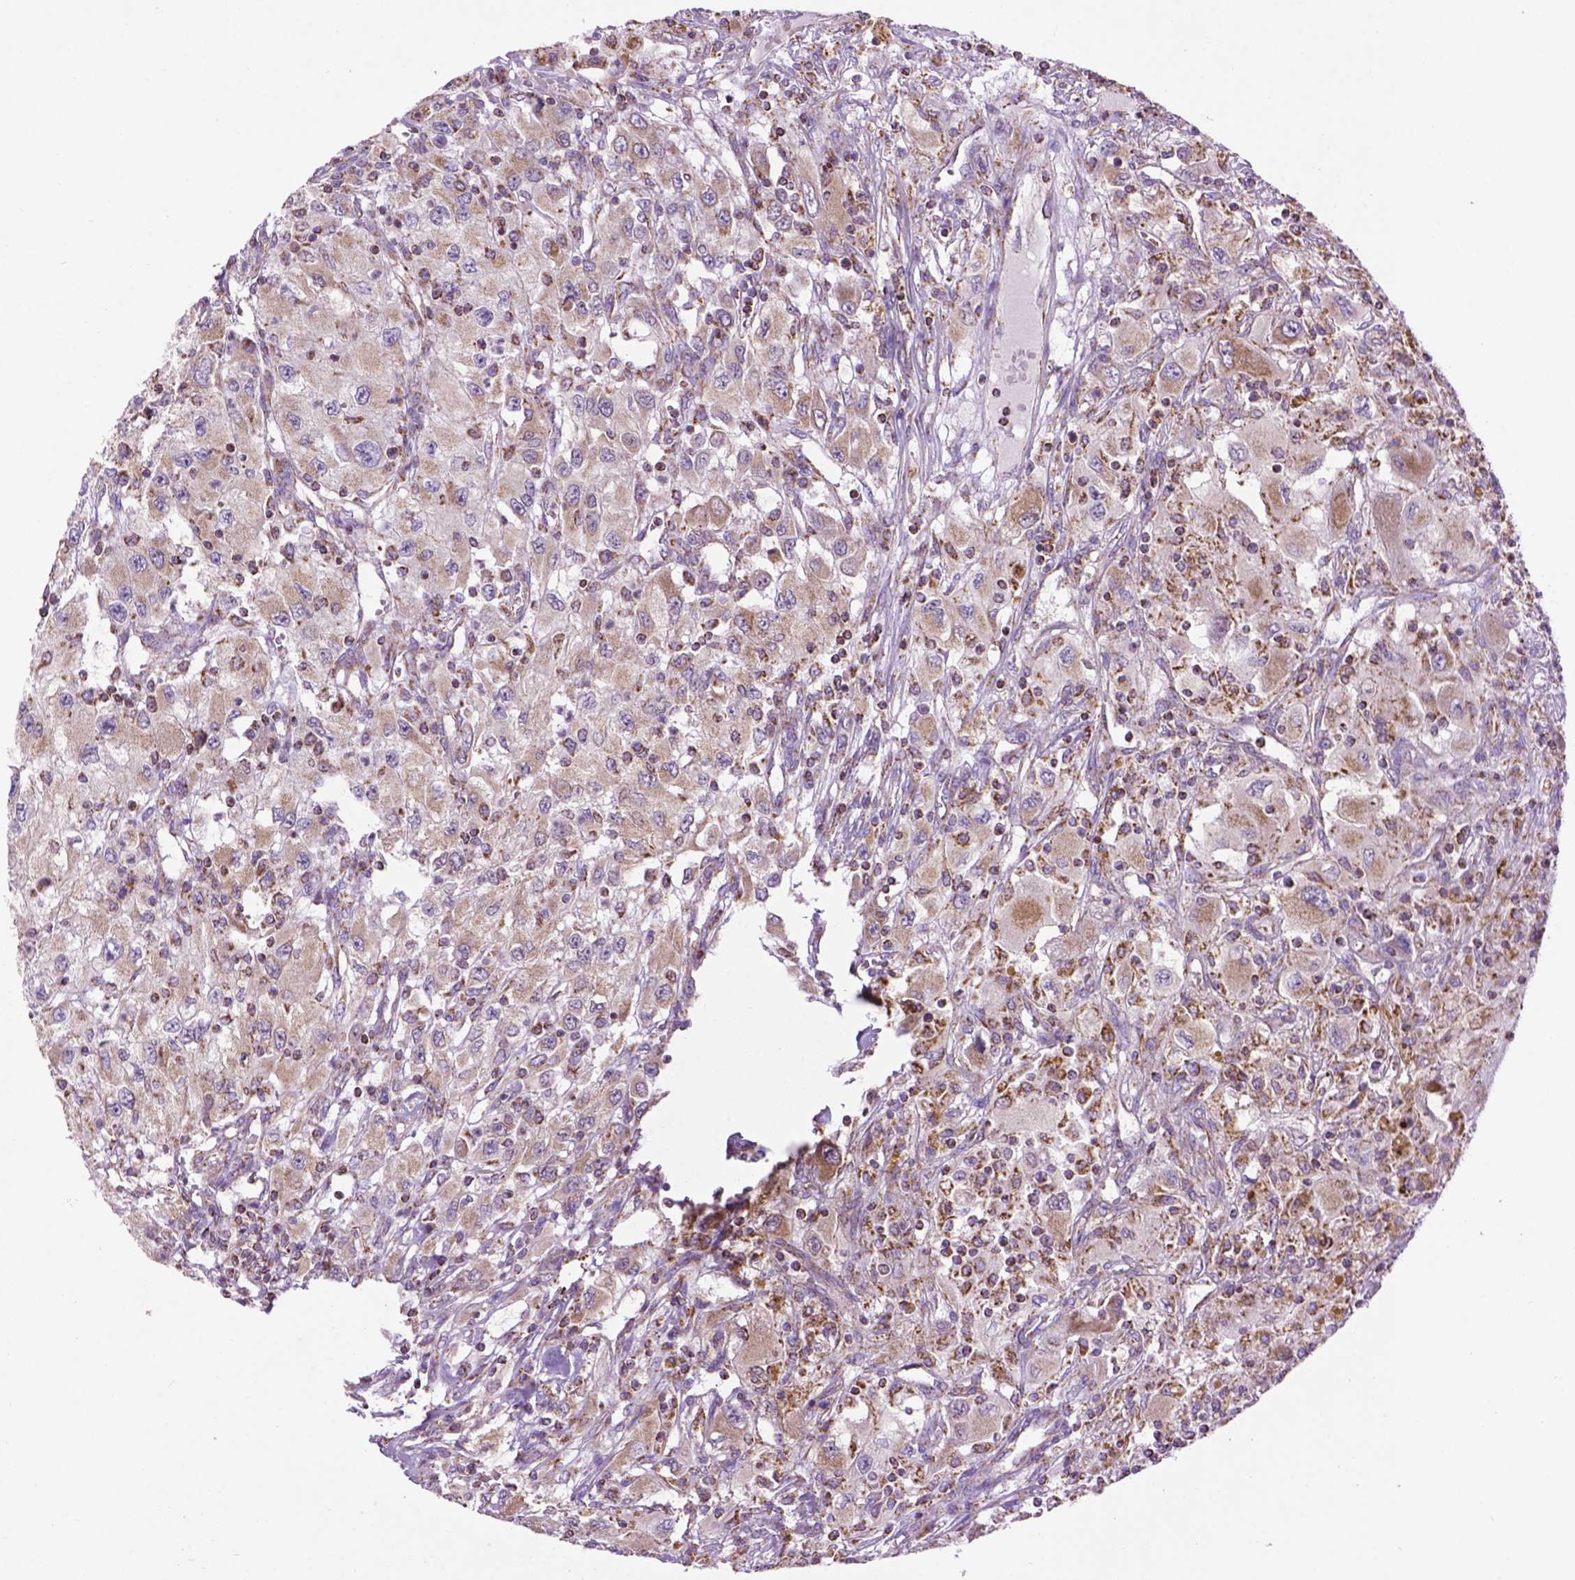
{"staining": {"intensity": "moderate", "quantity": "<25%", "location": "cytoplasmic/membranous"}, "tissue": "renal cancer", "cell_type": "Tumor cells", "image_type": "cancer", "snomed": [{"axis": "morphology", "description": "Adenocarcinoma, NOS"}, {"axis": "topography", "description": "Kidney"}], "caption": "Immunohistochemical staining of human adenocarcinoma (renal) displays low levels of moderate cytoplasmic/membranous protein staining in about <25% of tumor cells.", "gene": "PYCR3", "patient": {"sex": "female", "age": 67}}